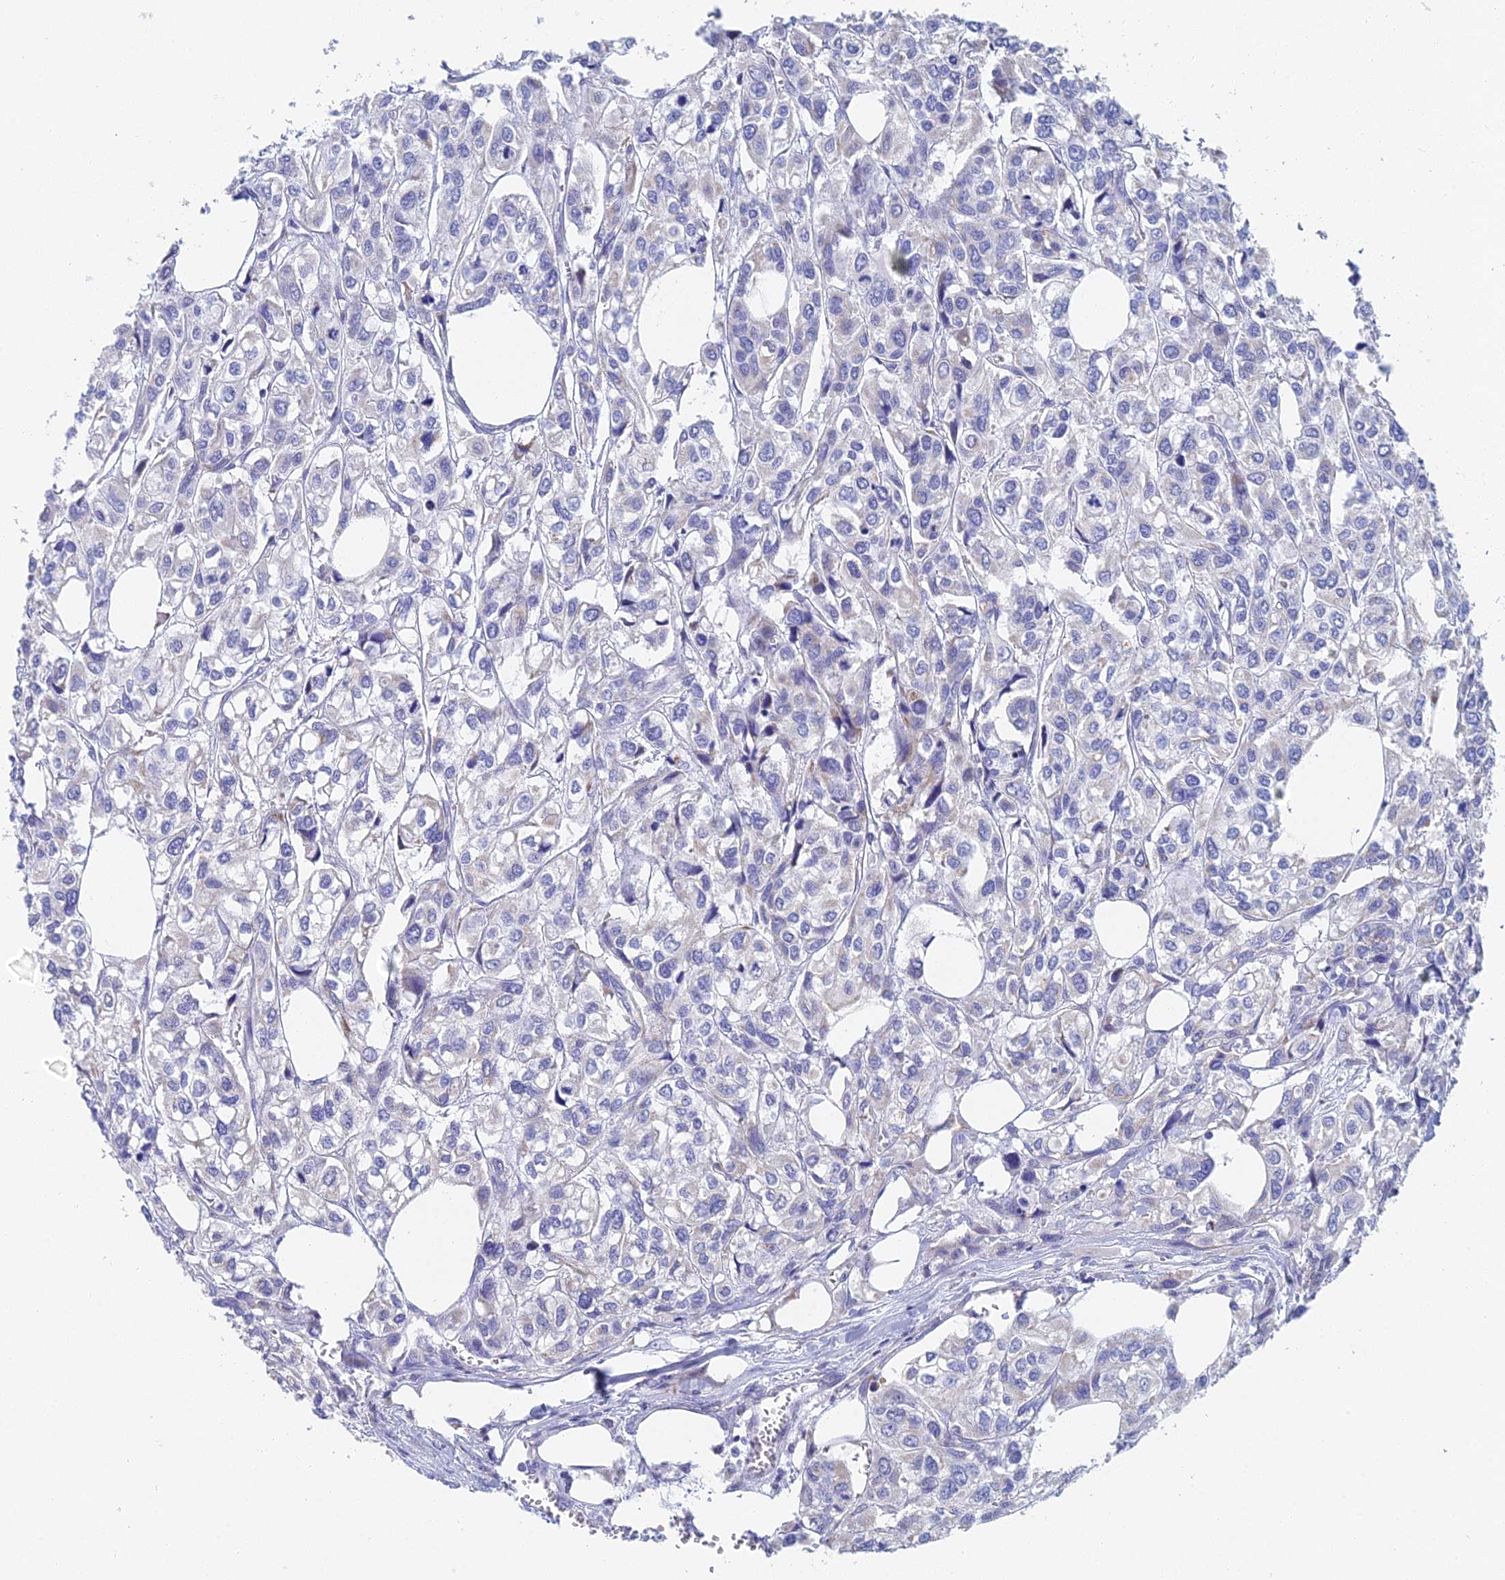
{"staining": {"intensity": "negative", "quantity": "none", "location": "none"}, "tissue": "urothelial cancer", "cell_type": "Tumor cells", "image_type": "cancer", "snomed": [{"axis": "morphology", "description": "Urothelial carcinoma, High grade"}, {"axis": "topography", "description": "Urinary bladder"}], "caption": "Immunohistochemistry image of neoplastic tissue: urothelial carcinoma (high-grade) stained with DAB (3,3'-diaminobenzidine) displays no significant protein expression in tumor cells. (DAB (3,3'-diaminobenzidine) immunohistochemistry, high magnification).", "gene": "ACSM1", "patient": {"sex": "male", "age": 67}}